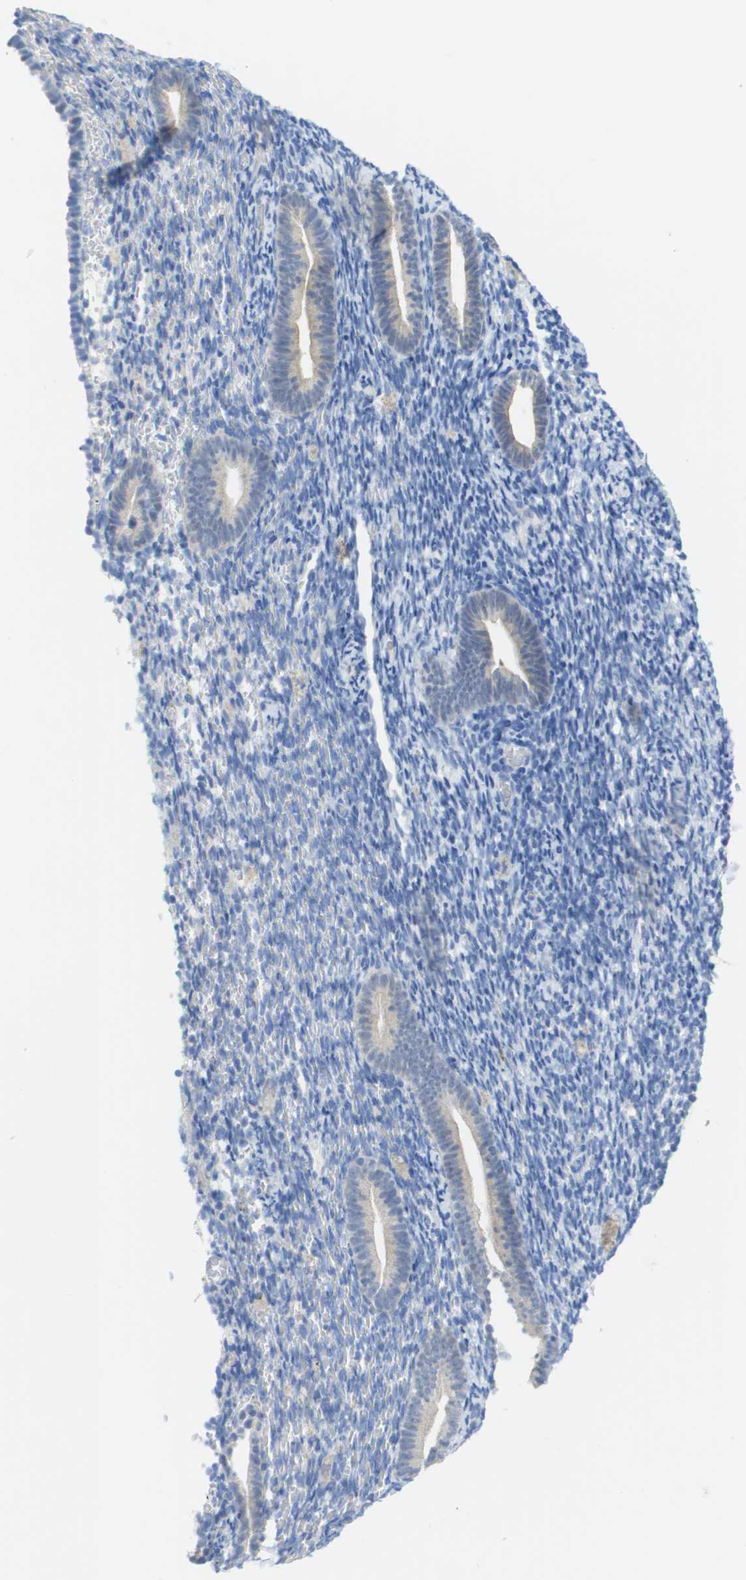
{"staining": {"intensity": "negative", "quantity": "none", "location": "none"}, "tissue": "endometrium", "cell_type": "Cells in endometrial stroma", "image_type": "normal", "snomed": [{"axis": "morphology", "description": "Normal tissue, NOS"}, {"axis": "topography", "description": "Endometrium"}], "caption": "DAB (3,3'-diaminobenzidine) immunohistochemical staining of benign human endometrium displays no significant staining in cells in endometrial stroma.", "gene": "MYL3", "patient": {"sex": "female", "age": 51}}